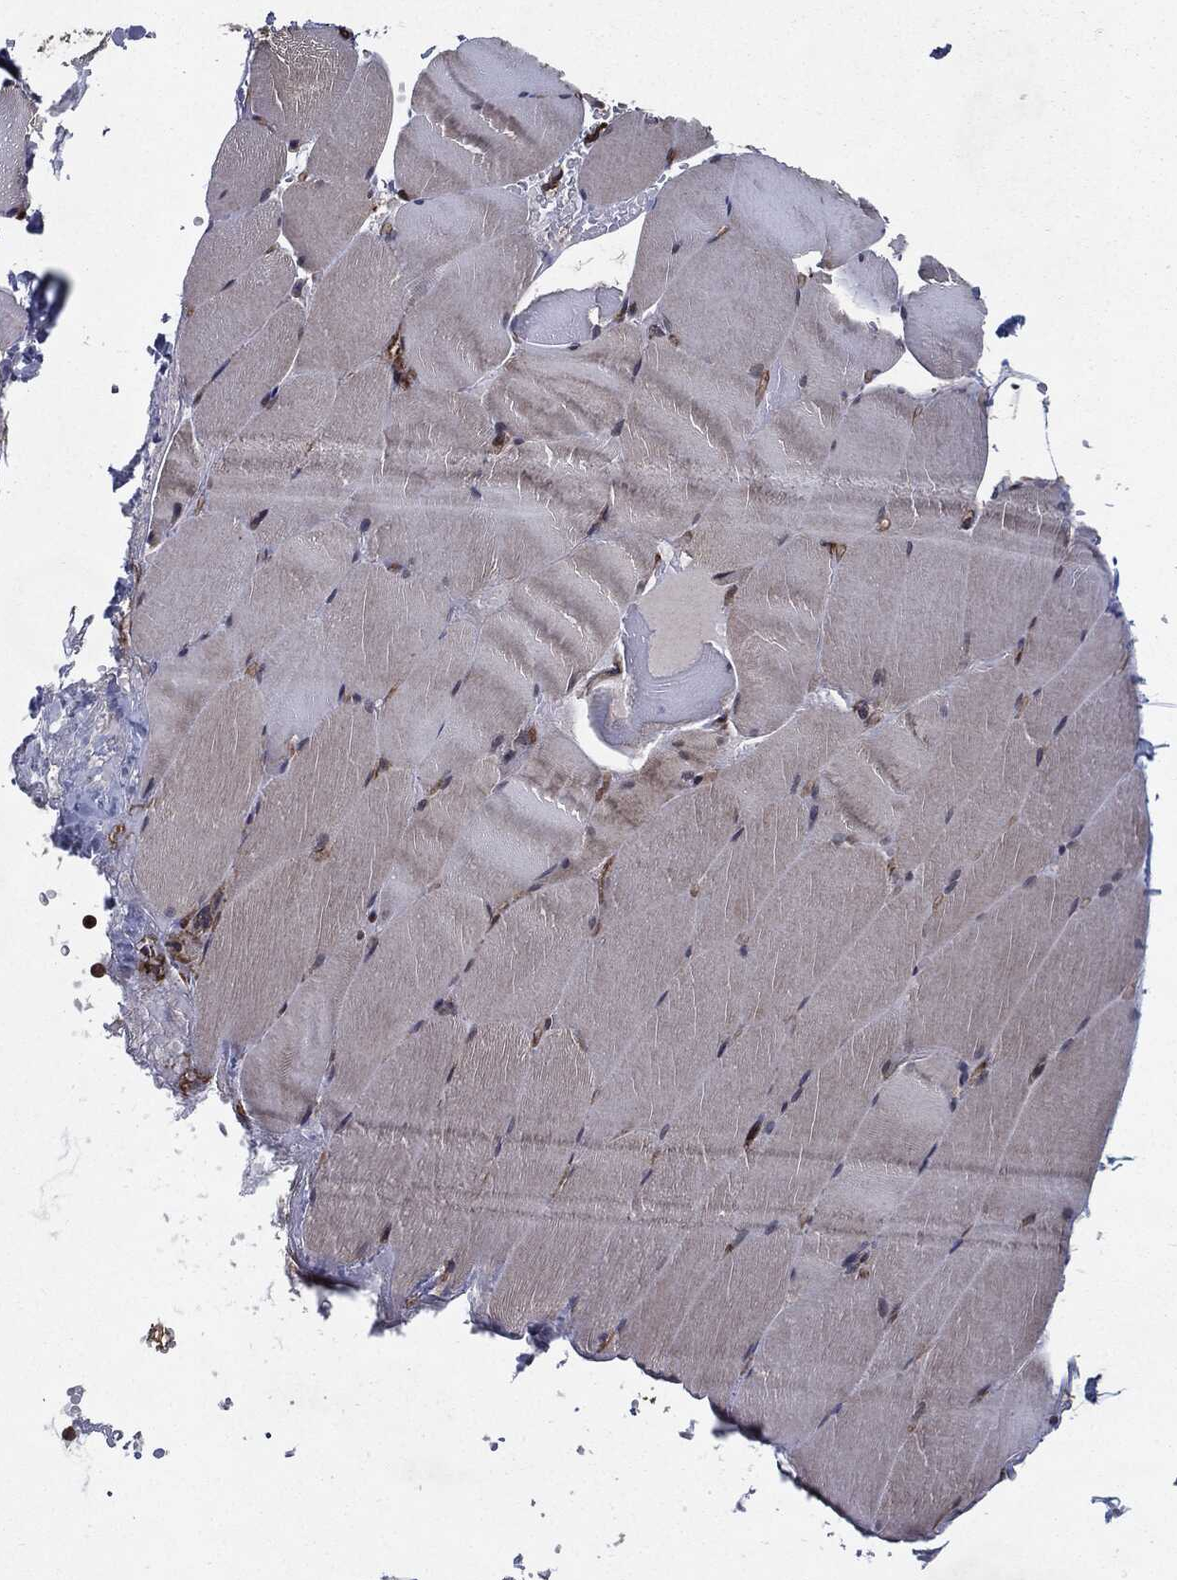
{"staining": {"intensity": "weak", "quantity": "25%-75%", "location": "cytoplasmic/membranous"}, "tissue": "skeletal muscle", "cell_type": "Myocytes", "image_type": "normal", "snomed": [{"axis": "morphology", "description": "Normal tissue, NOS"}, {"axis": "topography", "description": "Skeletal muscle"}], "caption": "IHC image of normal skeletal muscle: human skeletal muscle stained using immunohistochemistry exhibits low levels of weak protein expression localized specifically in the cytoplasmic/membranous of myocytes, appearing as a cytoplasmic/membranous brown color.", "gene": "HDAC5", "patient": {"sex": "female", "age": 37}}